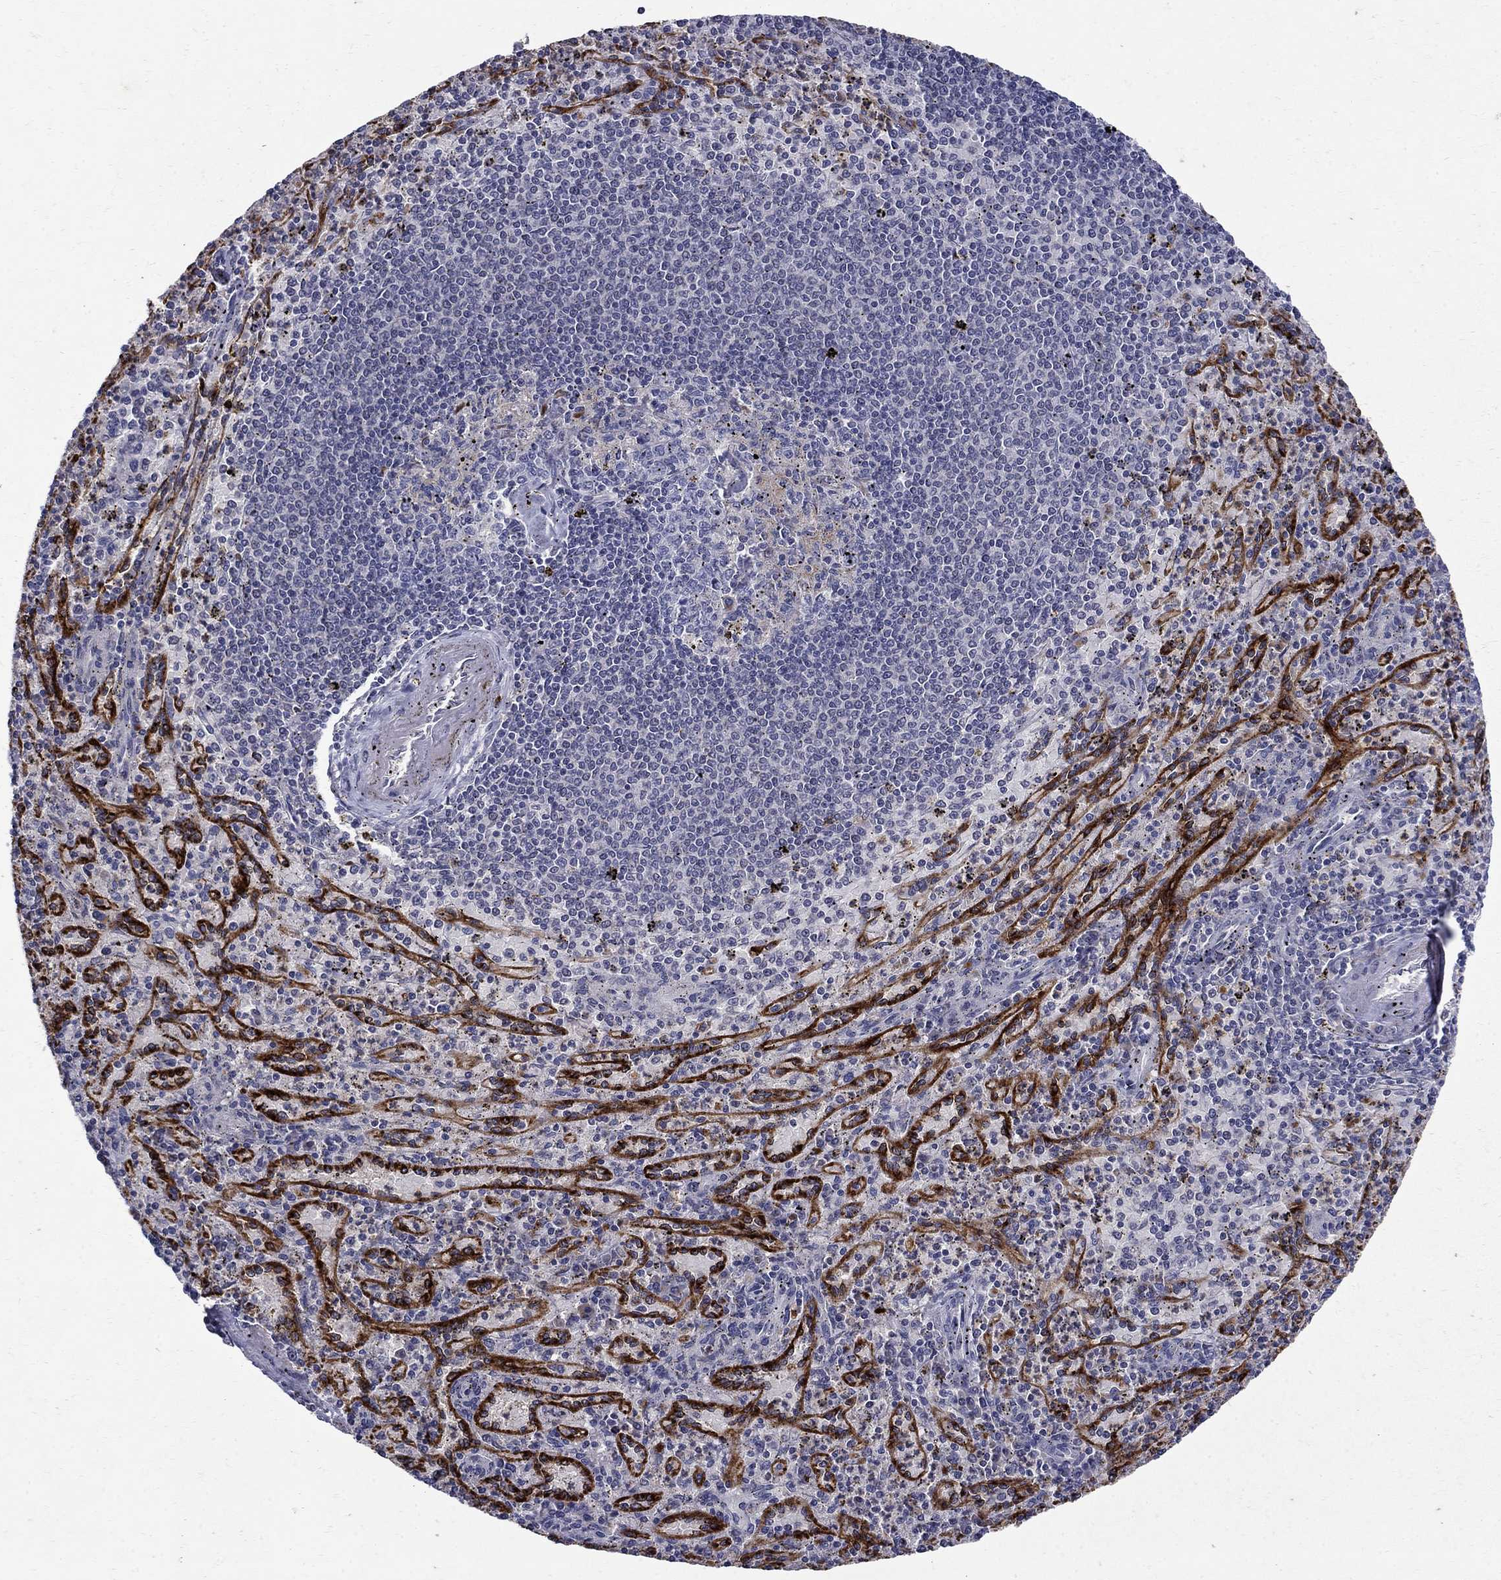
{"staining": {"intensity": "strong", "quantity": "<25%", "location": "cytoplasmic/membranous"}, "tissue": "spleen", "cell_type": "Cells in red pulp", "image_type": "normal", "snomed": [{"axis": "morphology", "description": "Normal tissue, NOS"}, {"axis": "topography", "description": "Spleen"}], "caption": "Brown immunohistochemical staining in unremarkable human spleen displays strong cytoplasmic/membranous expression in about <25% of cells in red pulp.", "gene": "STAB2", "patient": {"sex": "male", "age": 60}}